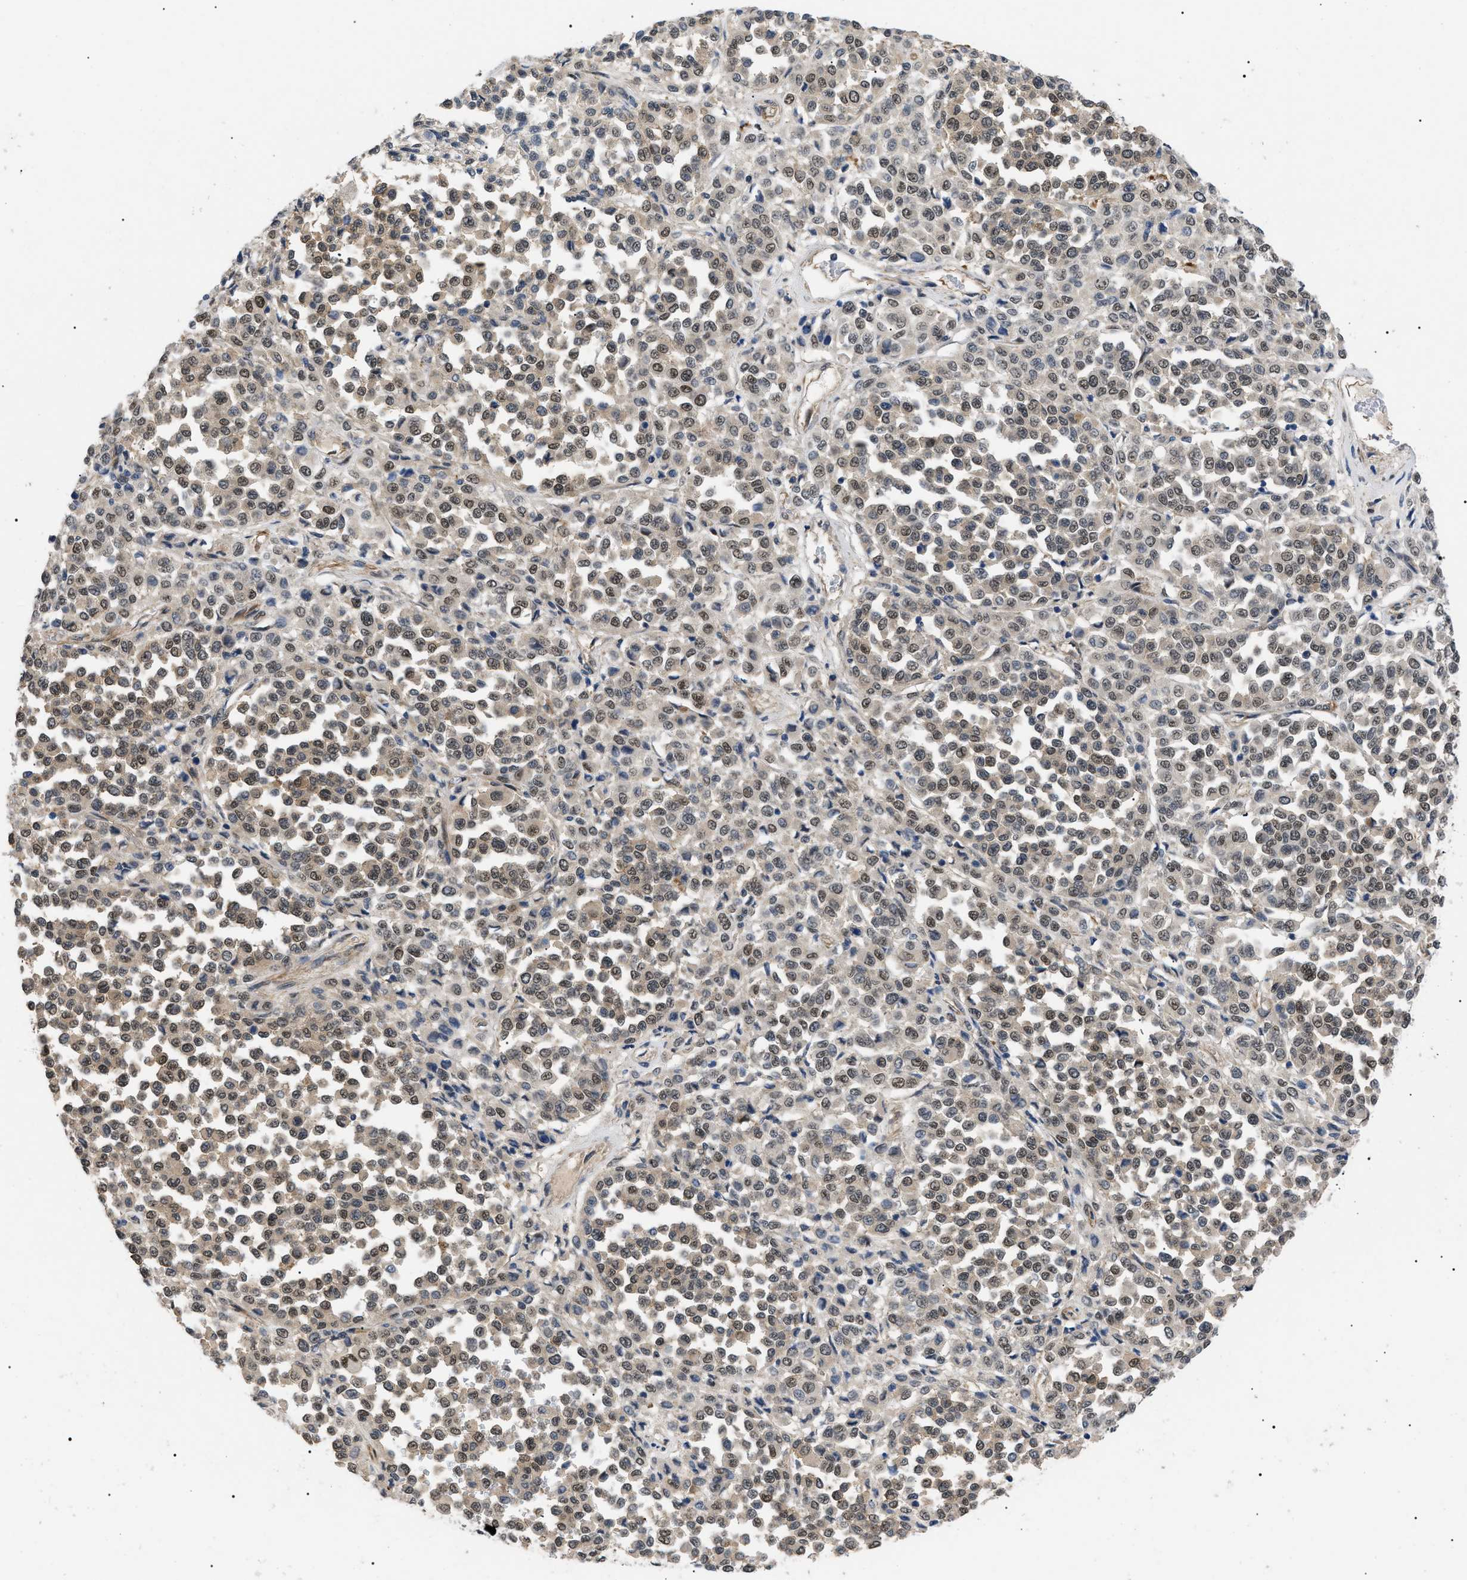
{"staining": {"intensity": "moderate", "quantity": ">75%", "location": "cytoplasmic/membranous,nuclear"}, "tissue": "melanoma", "cell_type": "Tumor cells", "image_type": "cancer", "snomed": [{"axis": "morphology", "description": "Malignant melanoma, Metastatic site"}, {"axis": "topography", "description": "Pancreas"}], "caption": "Melanoma was stained to show a protein in brown. There is medium levels of moderate cytoplasmic/membranous and nuclear expression in about >75% of tumor cells.", "gene": "CRCP", "patient": {"sex": "female", "age": 30}}